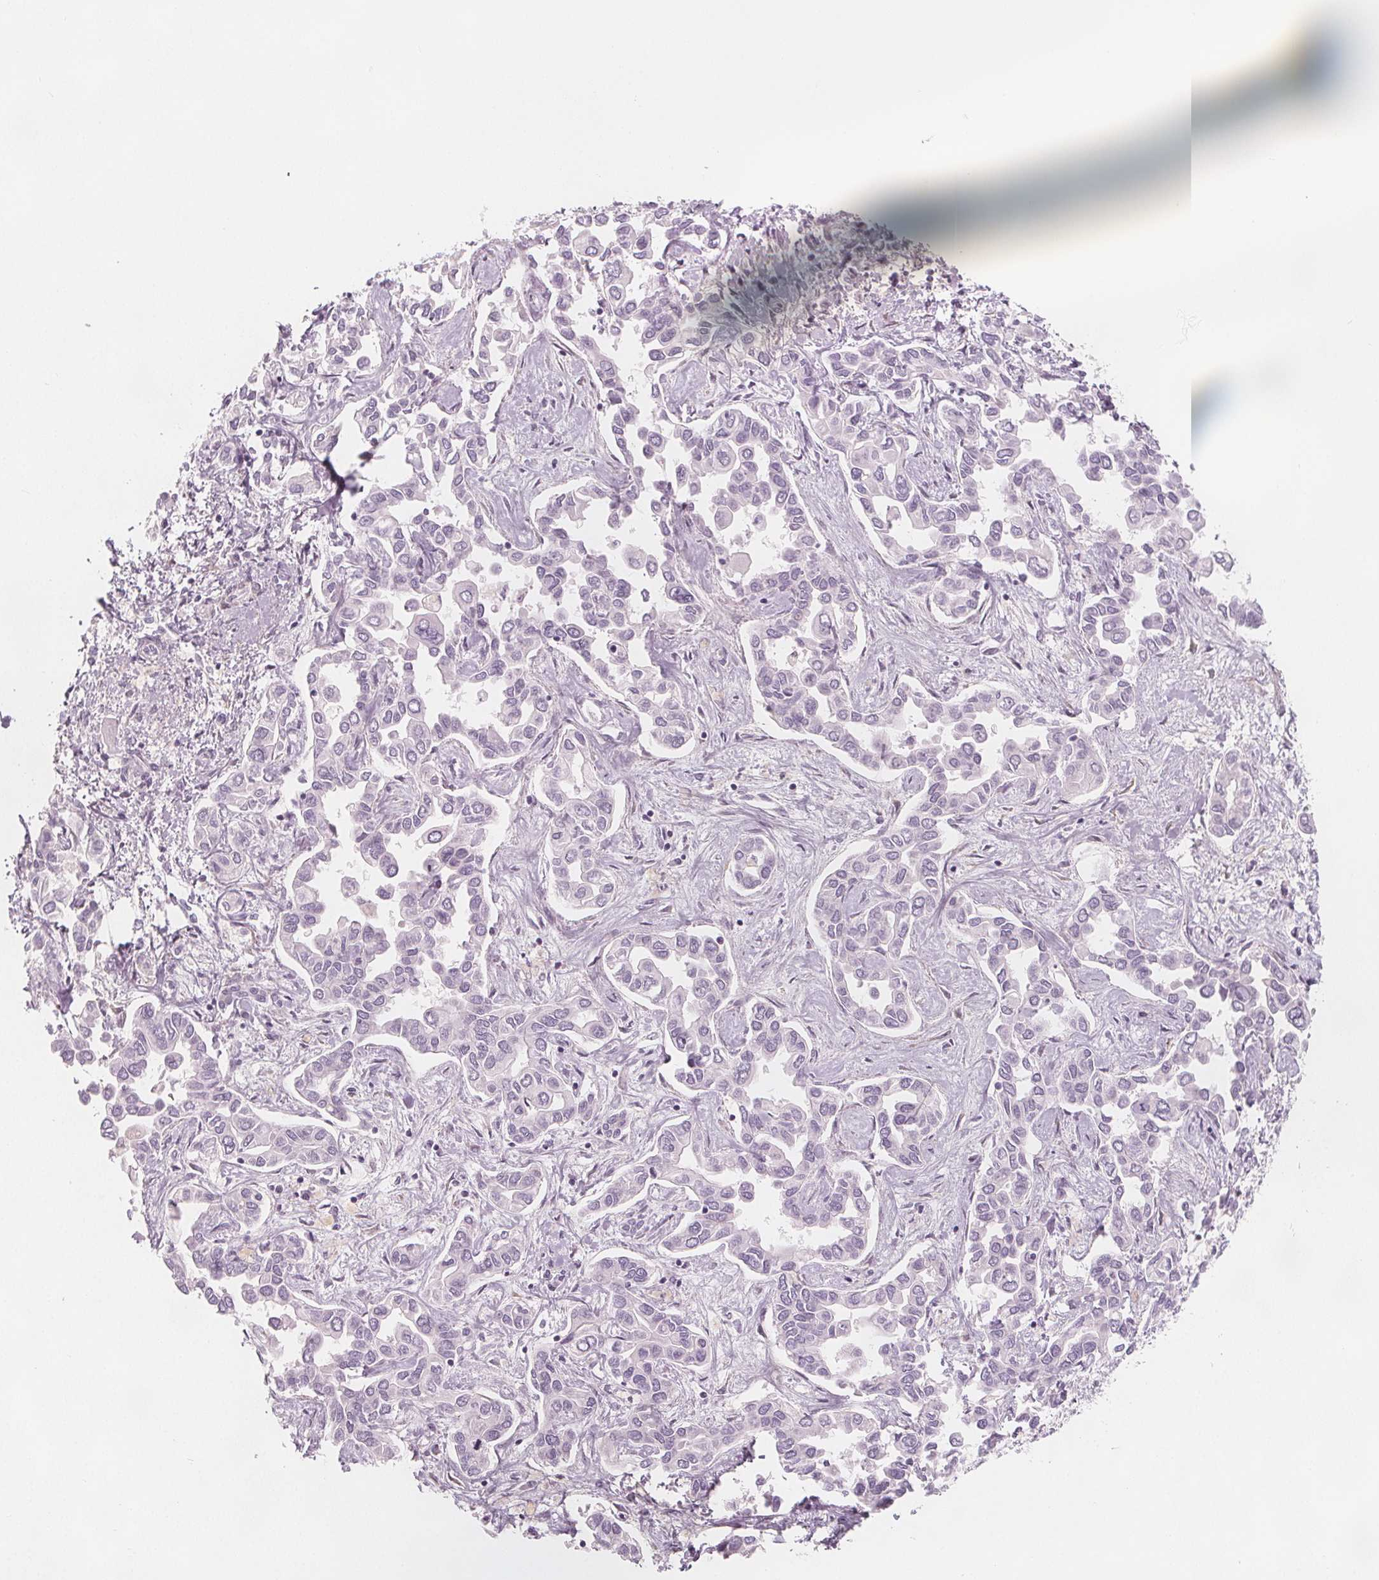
{"staining": {"intensity": "negative", "quantity": "none", "location": "none"}, "tissue": "liver cancer", "cell_type": "Tumor cells", "image_type": "cancer", "snomed": [{"axis": "morphology", "description": "Cholangiocarcinoma"}, {"axis": "topography", "description": "Liver"}], "caption": "Immunohistochemical staining of cholangiocarcinoma (liver) shows no significant expression in tumor cells.", "gene": "MAP1A", "patient": {"sex": "female", "age": 64}}